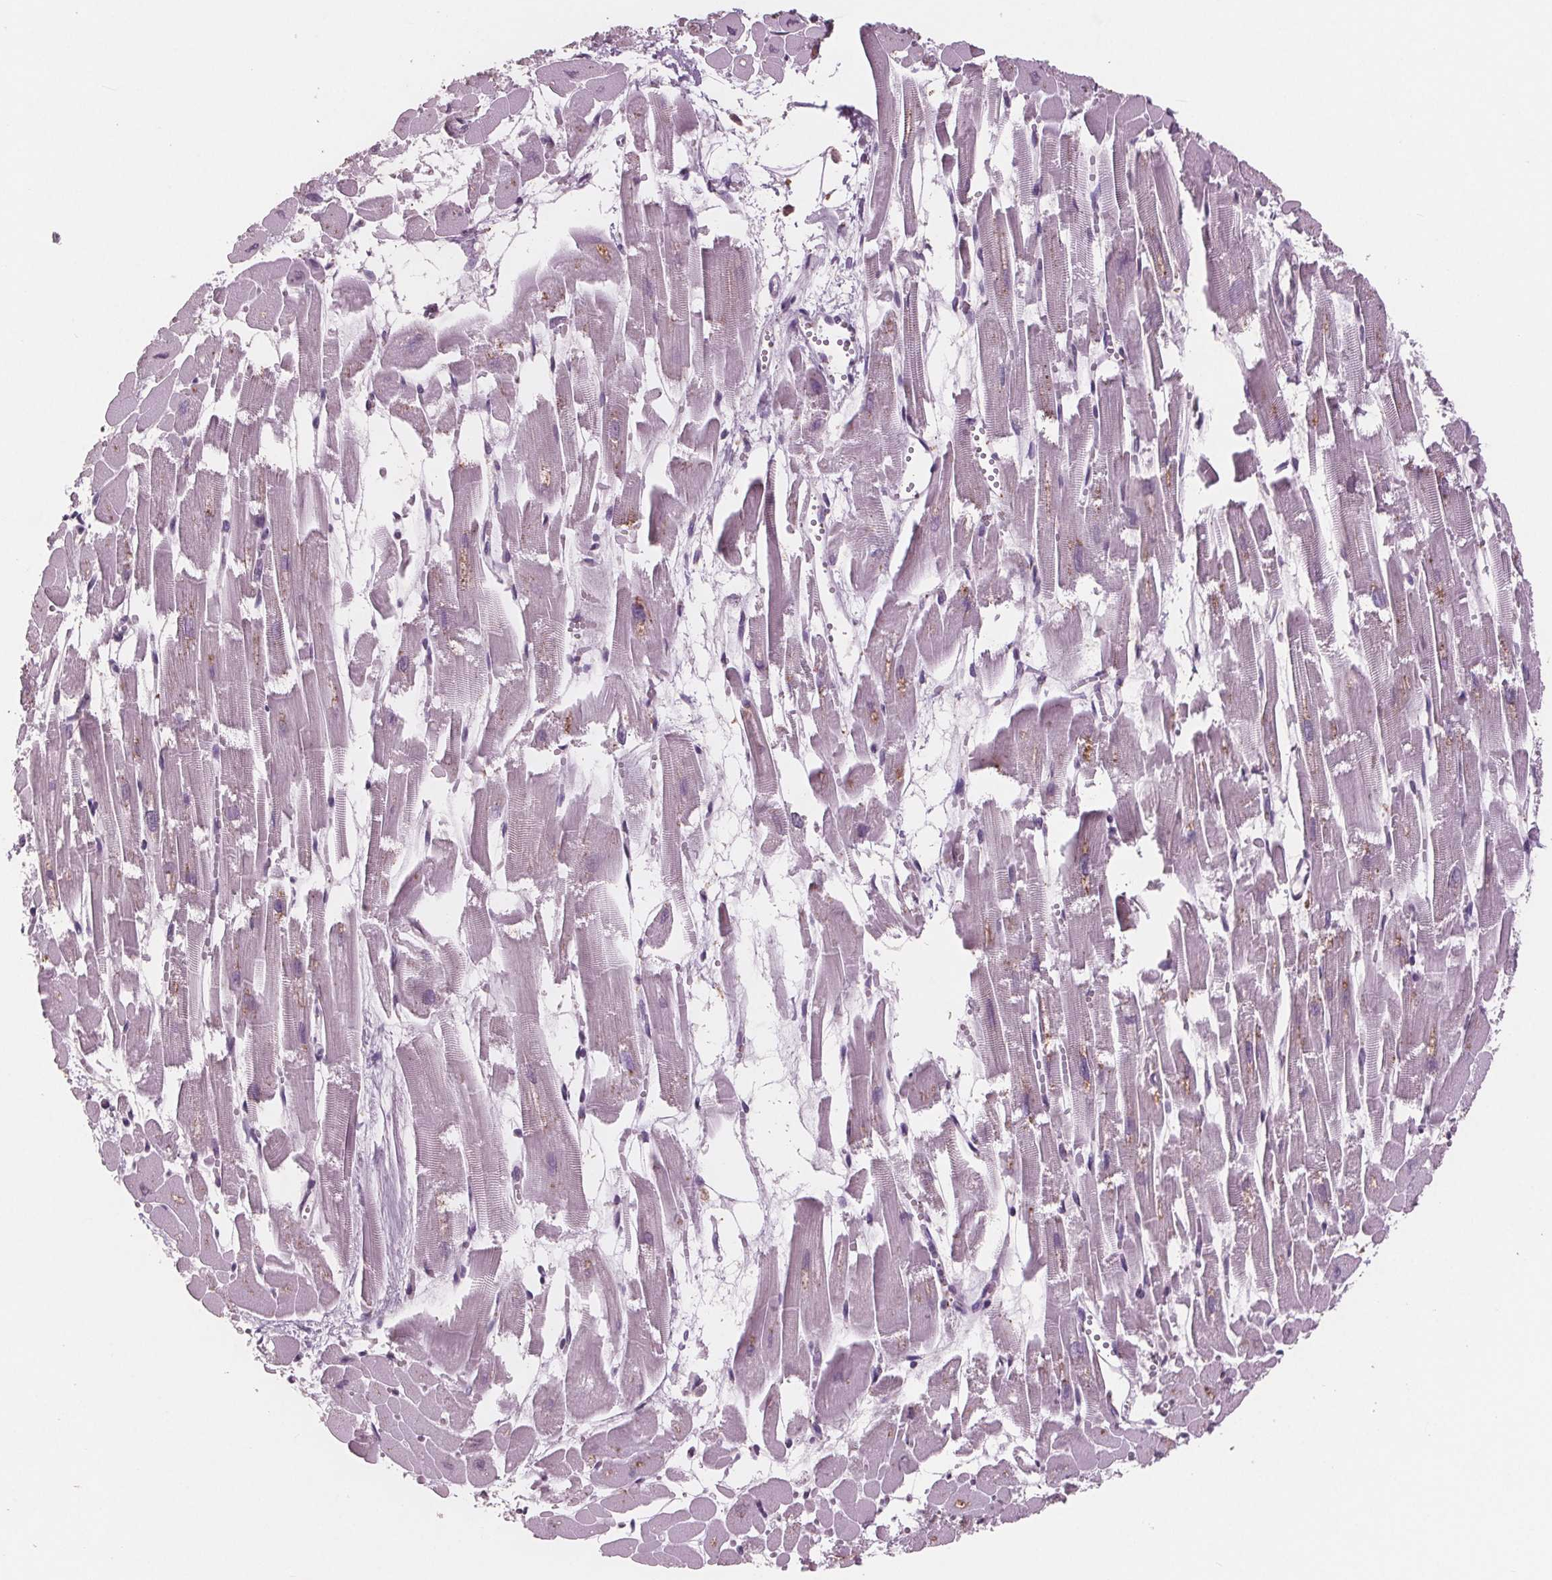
{"staining": {"intensity": "weak", "quantity": "25%-75%", "location": "cytoplasmic/membranous"}, "tissue": "heart muscle", "cell_type": "Cardiomyocytes", "image_type": "normal", "snomed": [{"axis": "morphology", "description": "Normal tissue, NOS"}, {"axis": "topography", "description": "Heart"}], "caption": "High-magnification brightfield microscopy of benign heart muscle stained with DAB (3,3'-diaminobenzidine) (brown) and counterstained with hematoxylin (blue). cardiomyocytes exhibit weak cytoplasmic/membranous expression is identified in about25%-75% of cells. Nuclei are stained in blue.", "gene": "PTPN14", "patient": {"sex": "female", "age": 52}}